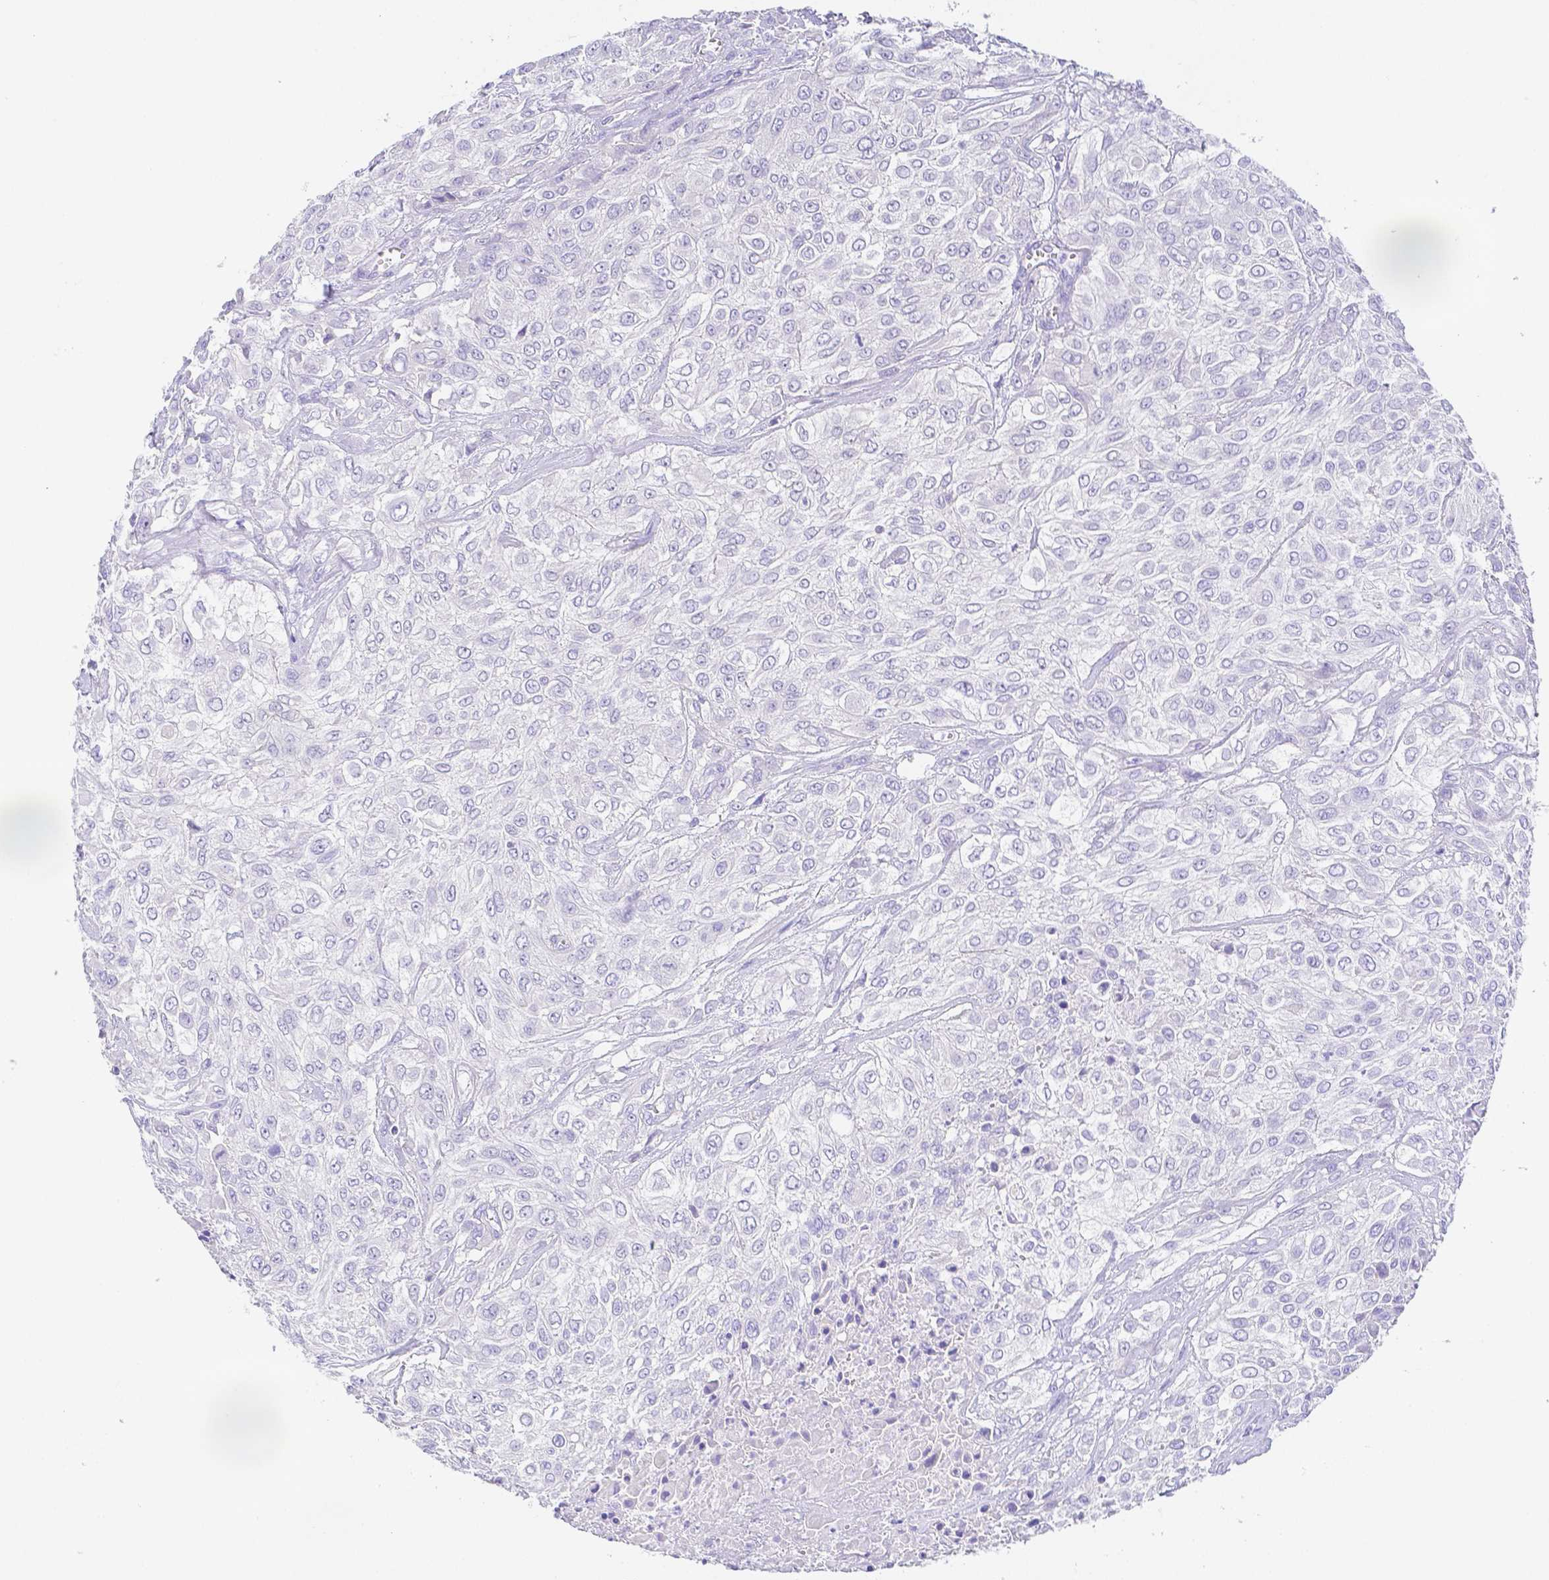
{"staining": {"intensity": "negative", "quantity": "none", "location": "none"}, "tissue": "urothelial cancer", "cell_type": "Tumor cells", "image_type": "cancer", "snomed": [{"axis": "morphology", "description": "Urothelial carcinoma, High grade"}, {"axis": "topography", "description": "Urinary bladder"}], "caption": "Immunohistochemistry of urothelial cancer demonstrates no staining in tumor cells.", "gene": "ZG16B", "patient": {"sex": "male", "age": 57}}